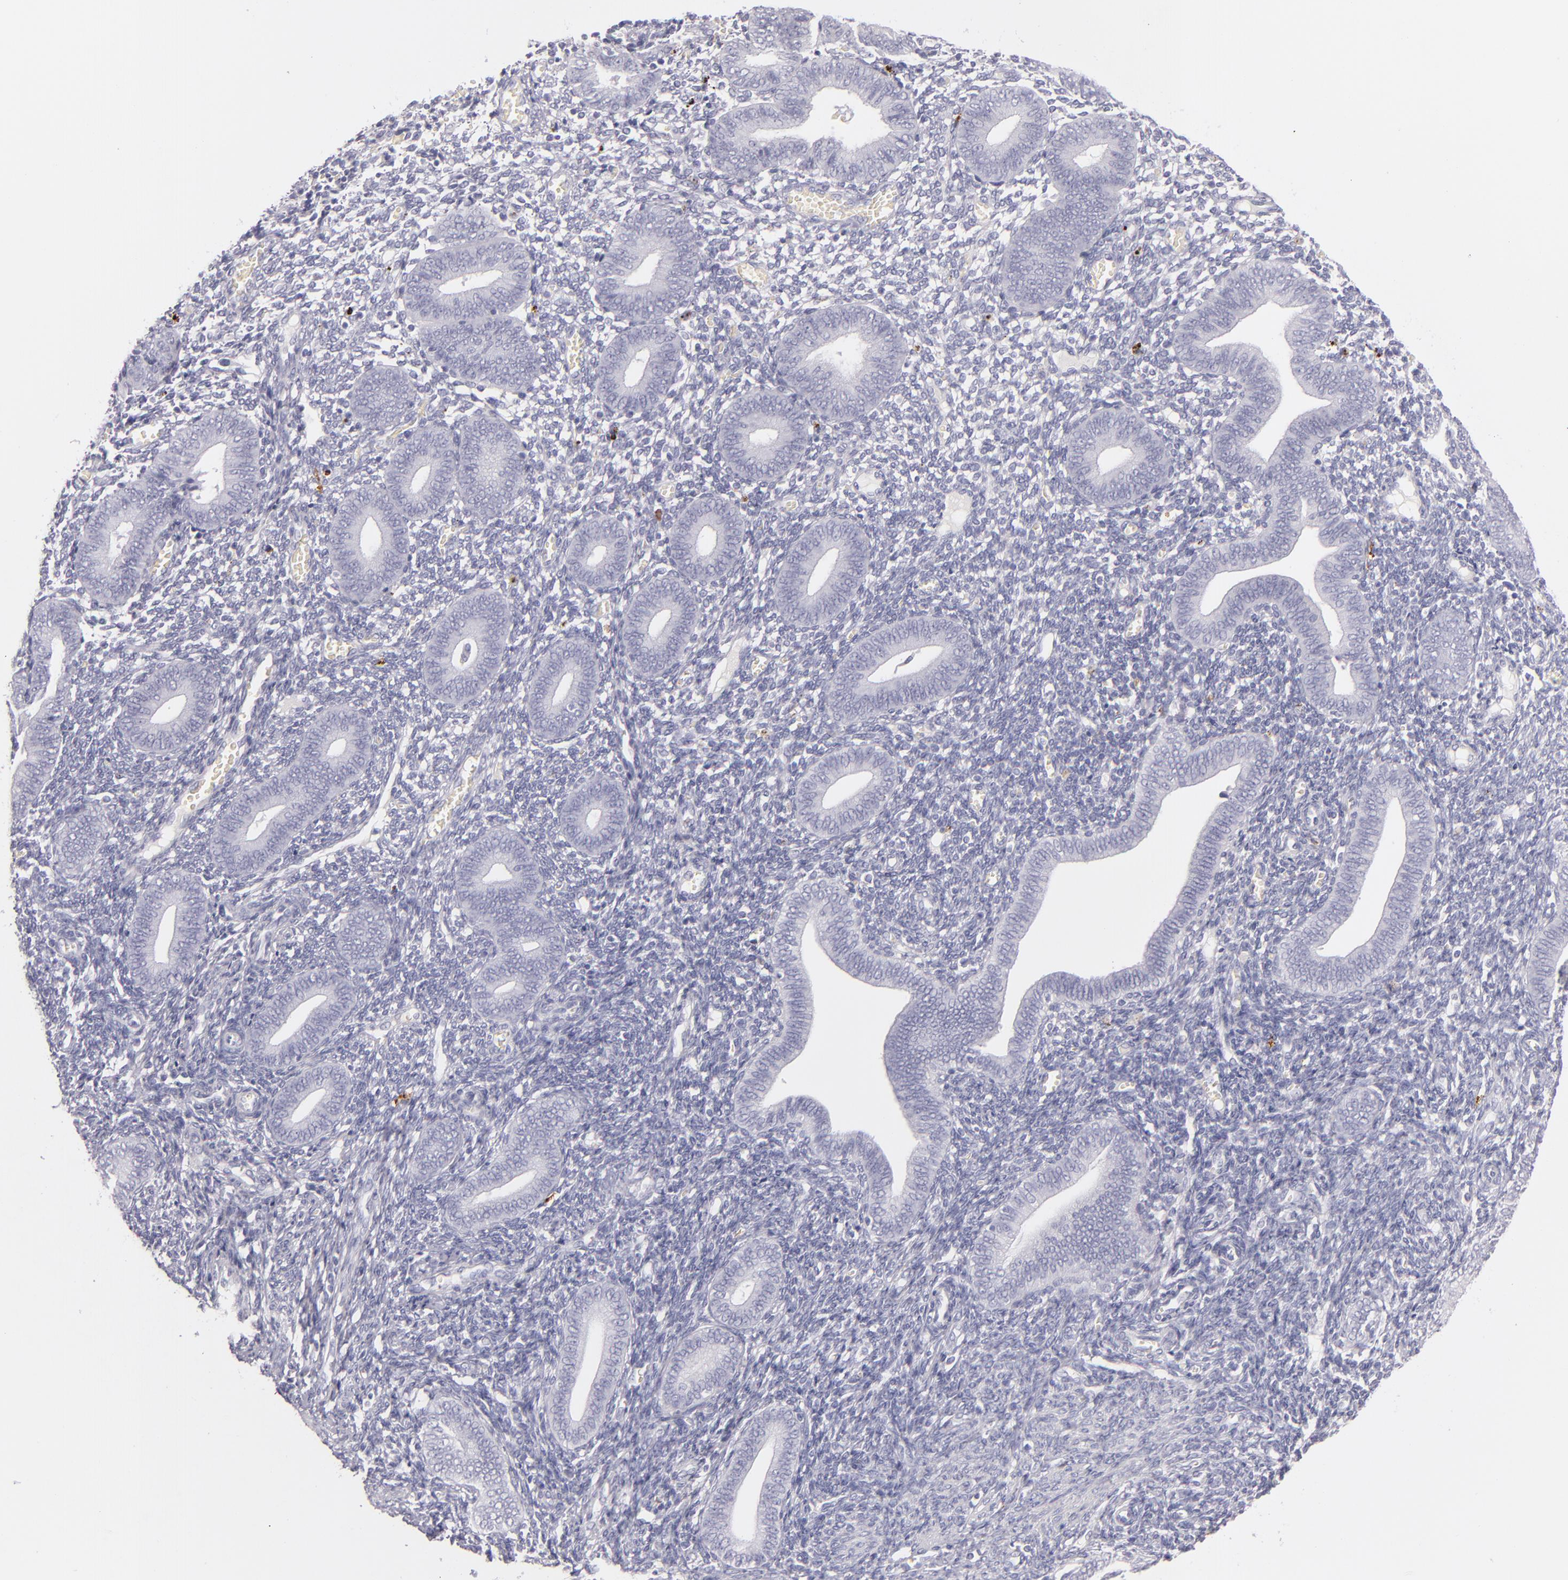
{"staining": {"intensity": "negative", "quantity": "none", "location": "none"}, "tissue": "endometrium", "cell_type": "Cells in endometrial stroma", "image_type": "normal", "snomed": [{"axis": "morphology", "description": "Normal tissue, NOS"}, {"axis": "topography", "description": "Uterus"}, {"axis": "topography", "description": "Endometrium"}], "caption": "High magnification brightfield microscopy of unremarkable endometrium stained with DAB (brown) and counterstained with hematoxylin (blue): cells in endometrial stroma show no significant expression. (Brightfield microscopy of DAB IHC at high magnification).", "gene": "CD207", "patient": {"sex": "female", "age": 33}}